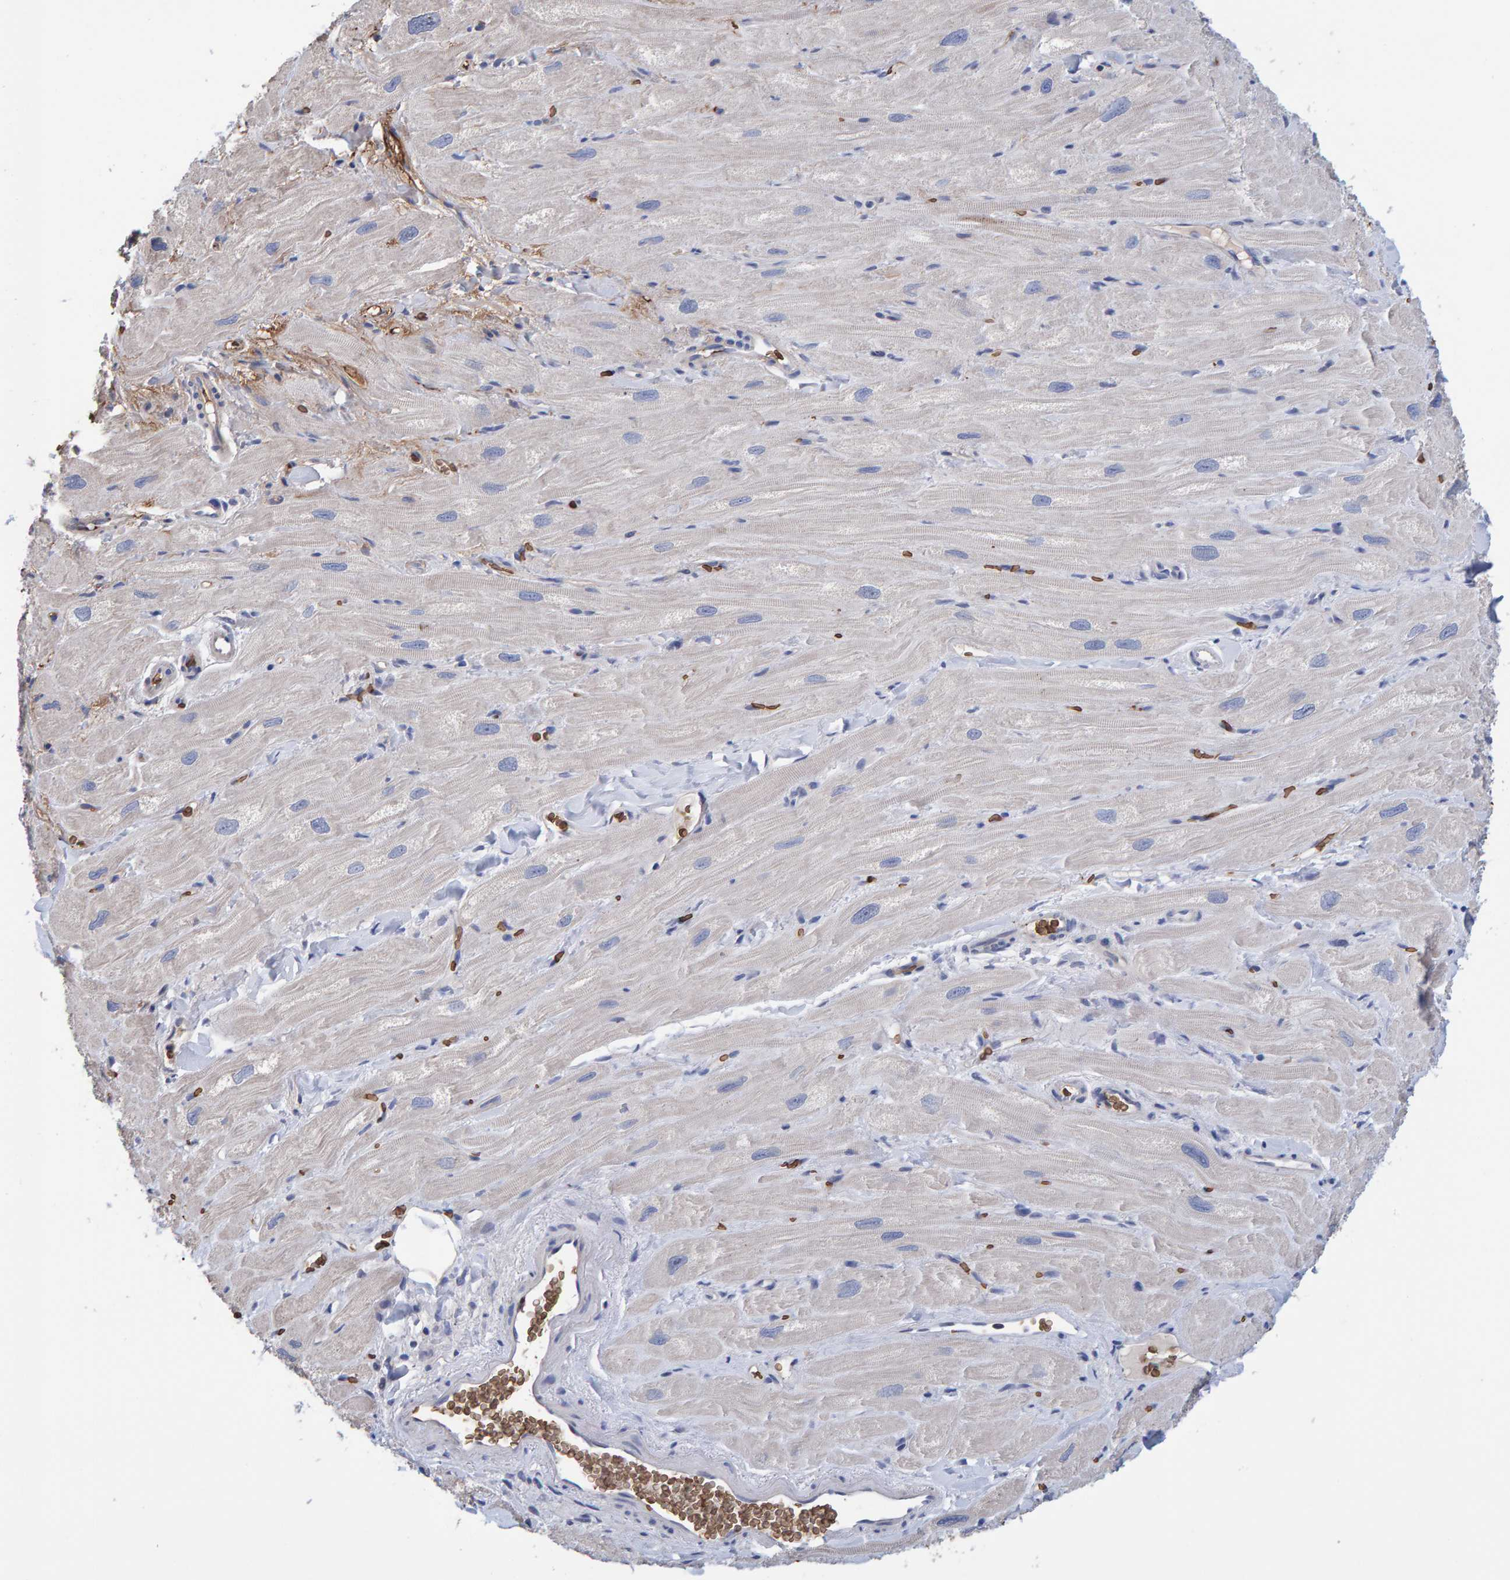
{"staining": {"intensity": "weak", "quantity": "25%-75%", "location": "cytoplasmic/membranous"}, "tissue": "heart muscle", "cell_type": "Cardiomyocytes", "image_type": "normal", "snomed": [{"axis": "morphology", "description": "Normal tissue, NOS"}, {"axis": "topography", "description": "Heart"}], "caption": "A photomicrograph of human heart muscle stained for a protein reveals weak cytoplasmic/membranous brown staining in cardiomyocytes.", "gene": "VPS9D1", "patient": {"sex": "male", "age": 49}}